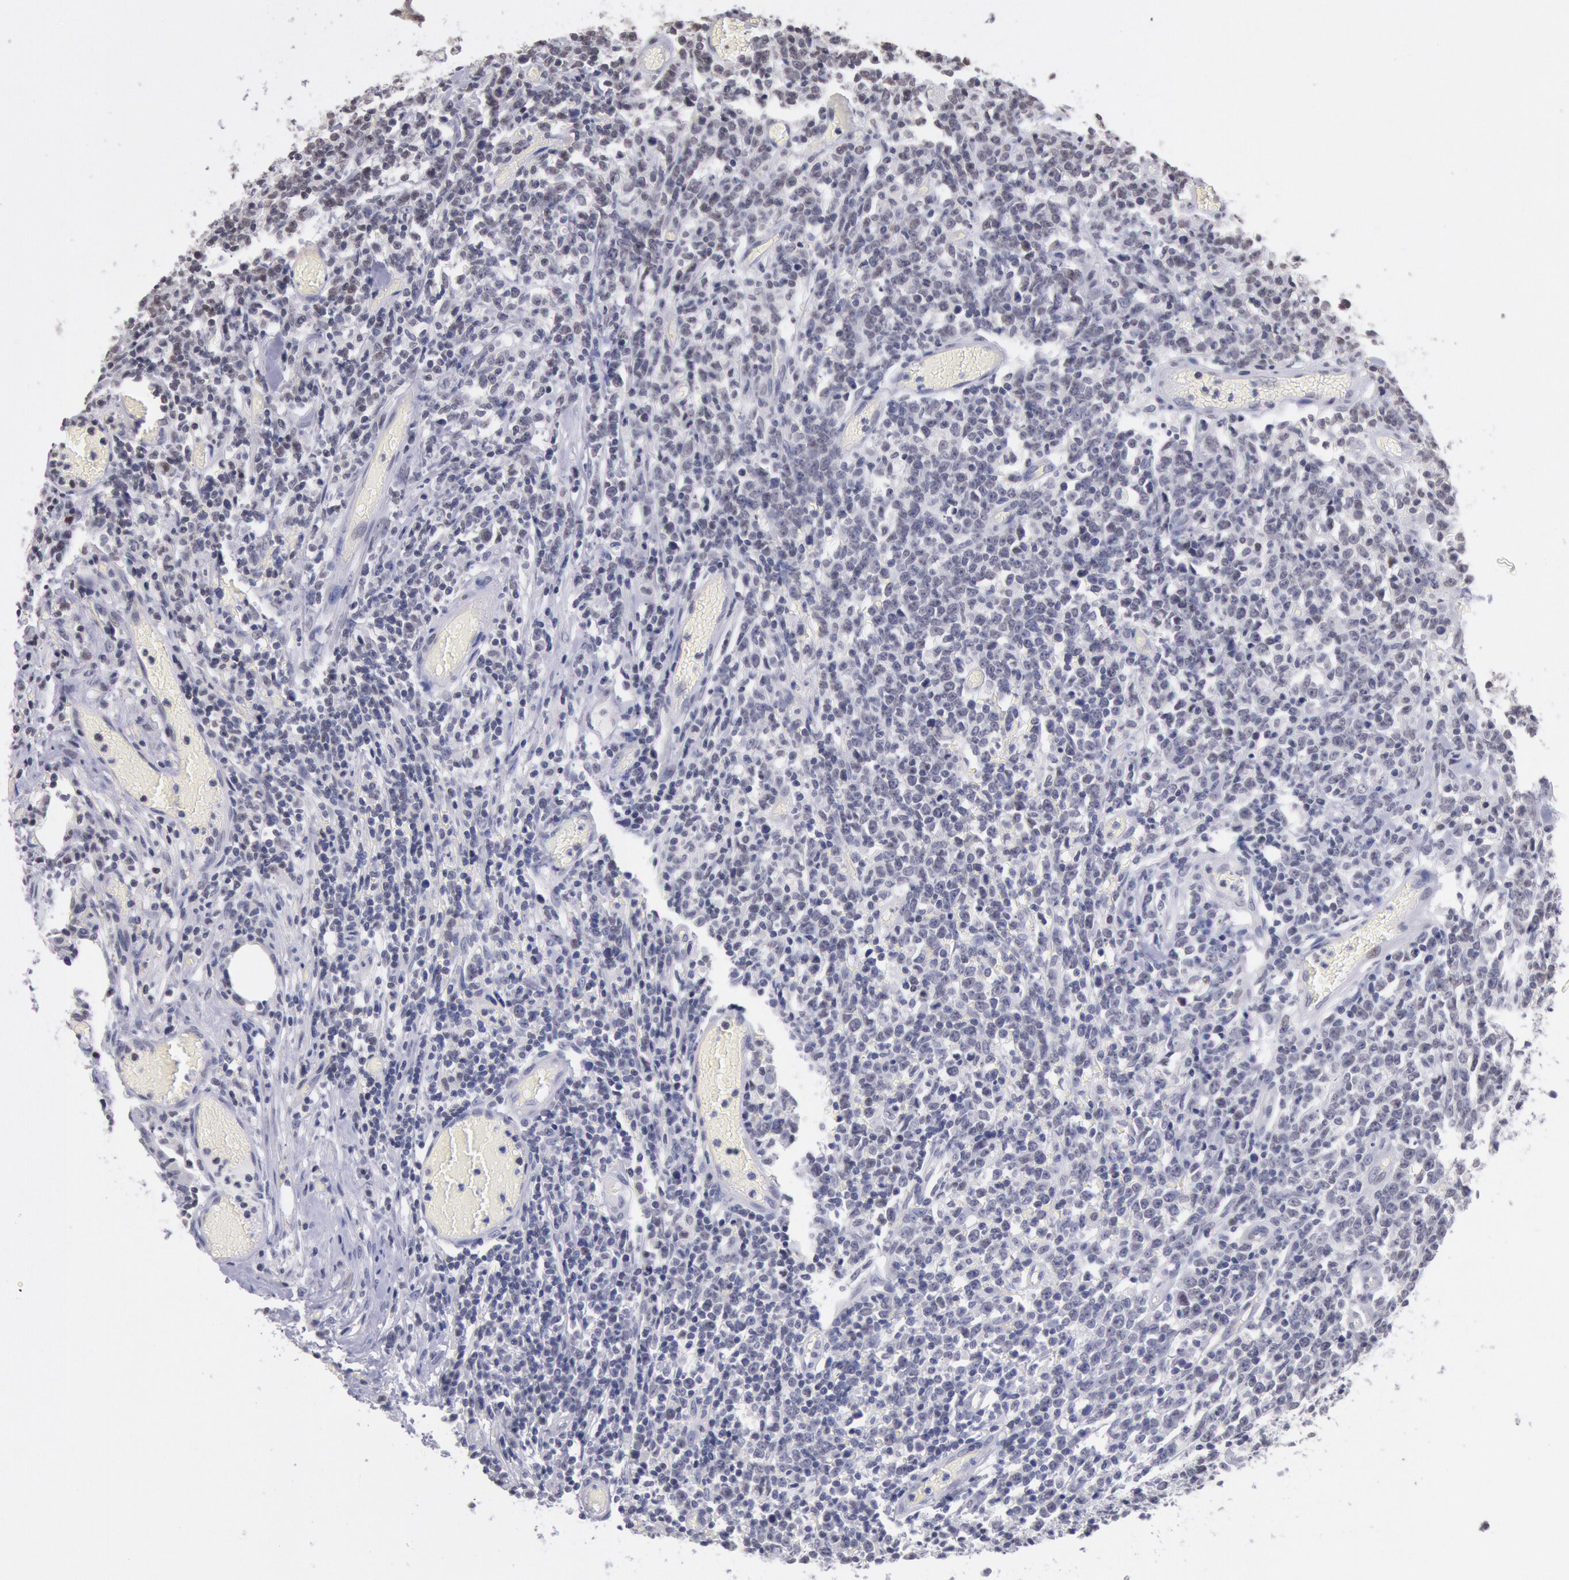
{"staining": {"intensity": "negative", "quantity": "none", "location": "none"}, "tissue": "lymphoma", "cell_type": "Tumor cells", "image_type": "cancer", "snomed": [{"axis": "morphology", "description": "Malignant lymphoma, non-Hodgkin's type, High grade"}, {"axis": "topography", "description": "Colon"}], "caption": "A high-resolution image shows immunohistochemistry staining of malignant lymphoma, non-Hodgkin's type (high-grade), which displays no significant positivity in tumor cells.", "gene": "MYH7", "patient": {"sex": "male", "age": 82}}